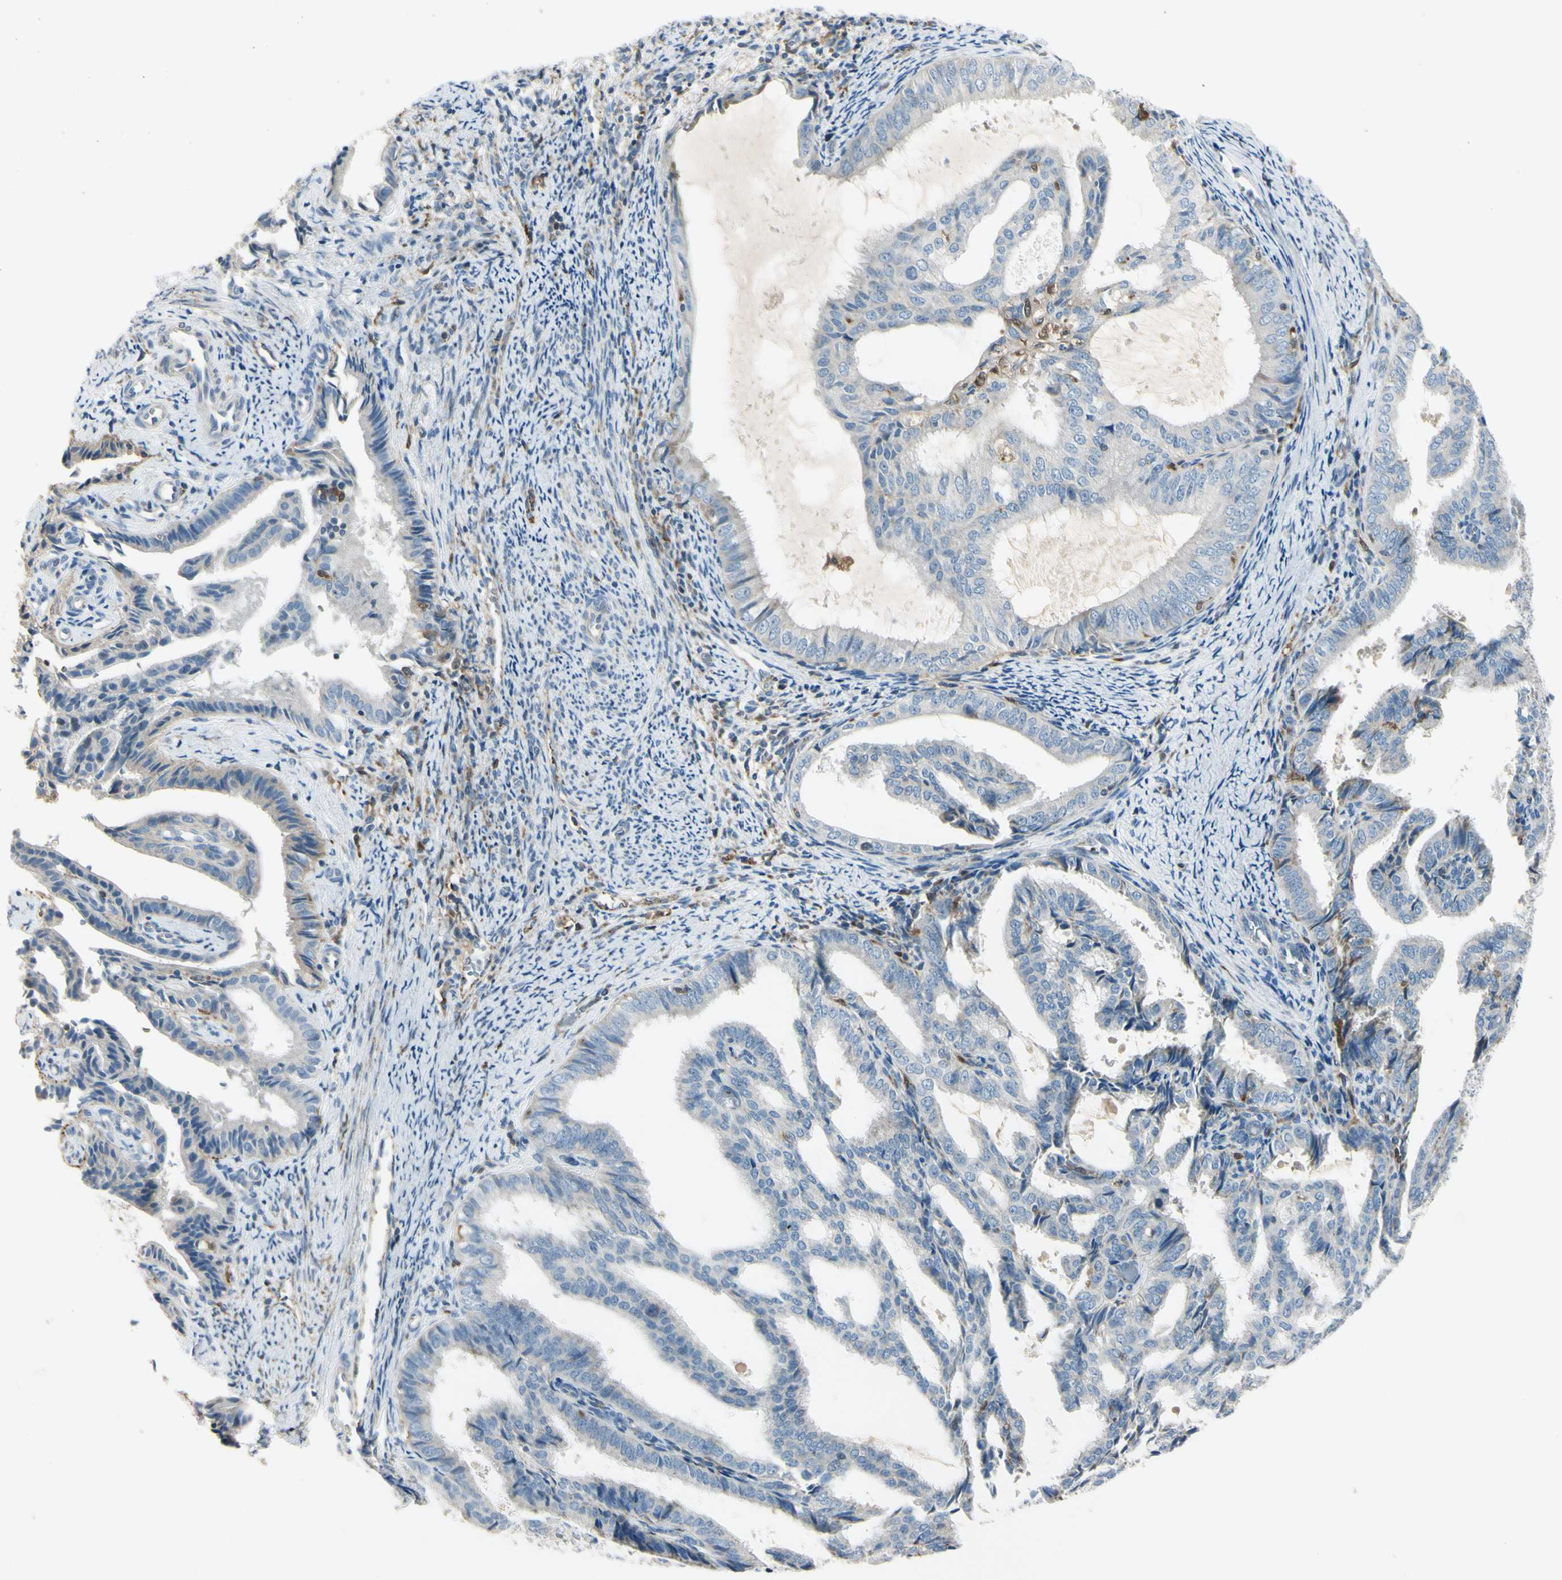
{"staining": {"intensity": "weak", "quantity": "25%-75%", "location": "cytoplasmic/membranous"}, "tissue": "endometrial cancer", "cell_type": "Tumor cells", "image_type": "cancer", "snomed": [{"axis": "morphology", "description": "Adenocarcinoma, NOS"}, {"axis": "topography", "description": "Endometrium"}], "caption": "Endometrial cancer (adenocarcinoma) tissue reveals weak cytoplasmic/membranous expression in approximately 25%-75% of tumor cells", "gene": "CYRIB", "patient": {"sex": "female", "age": 58}}